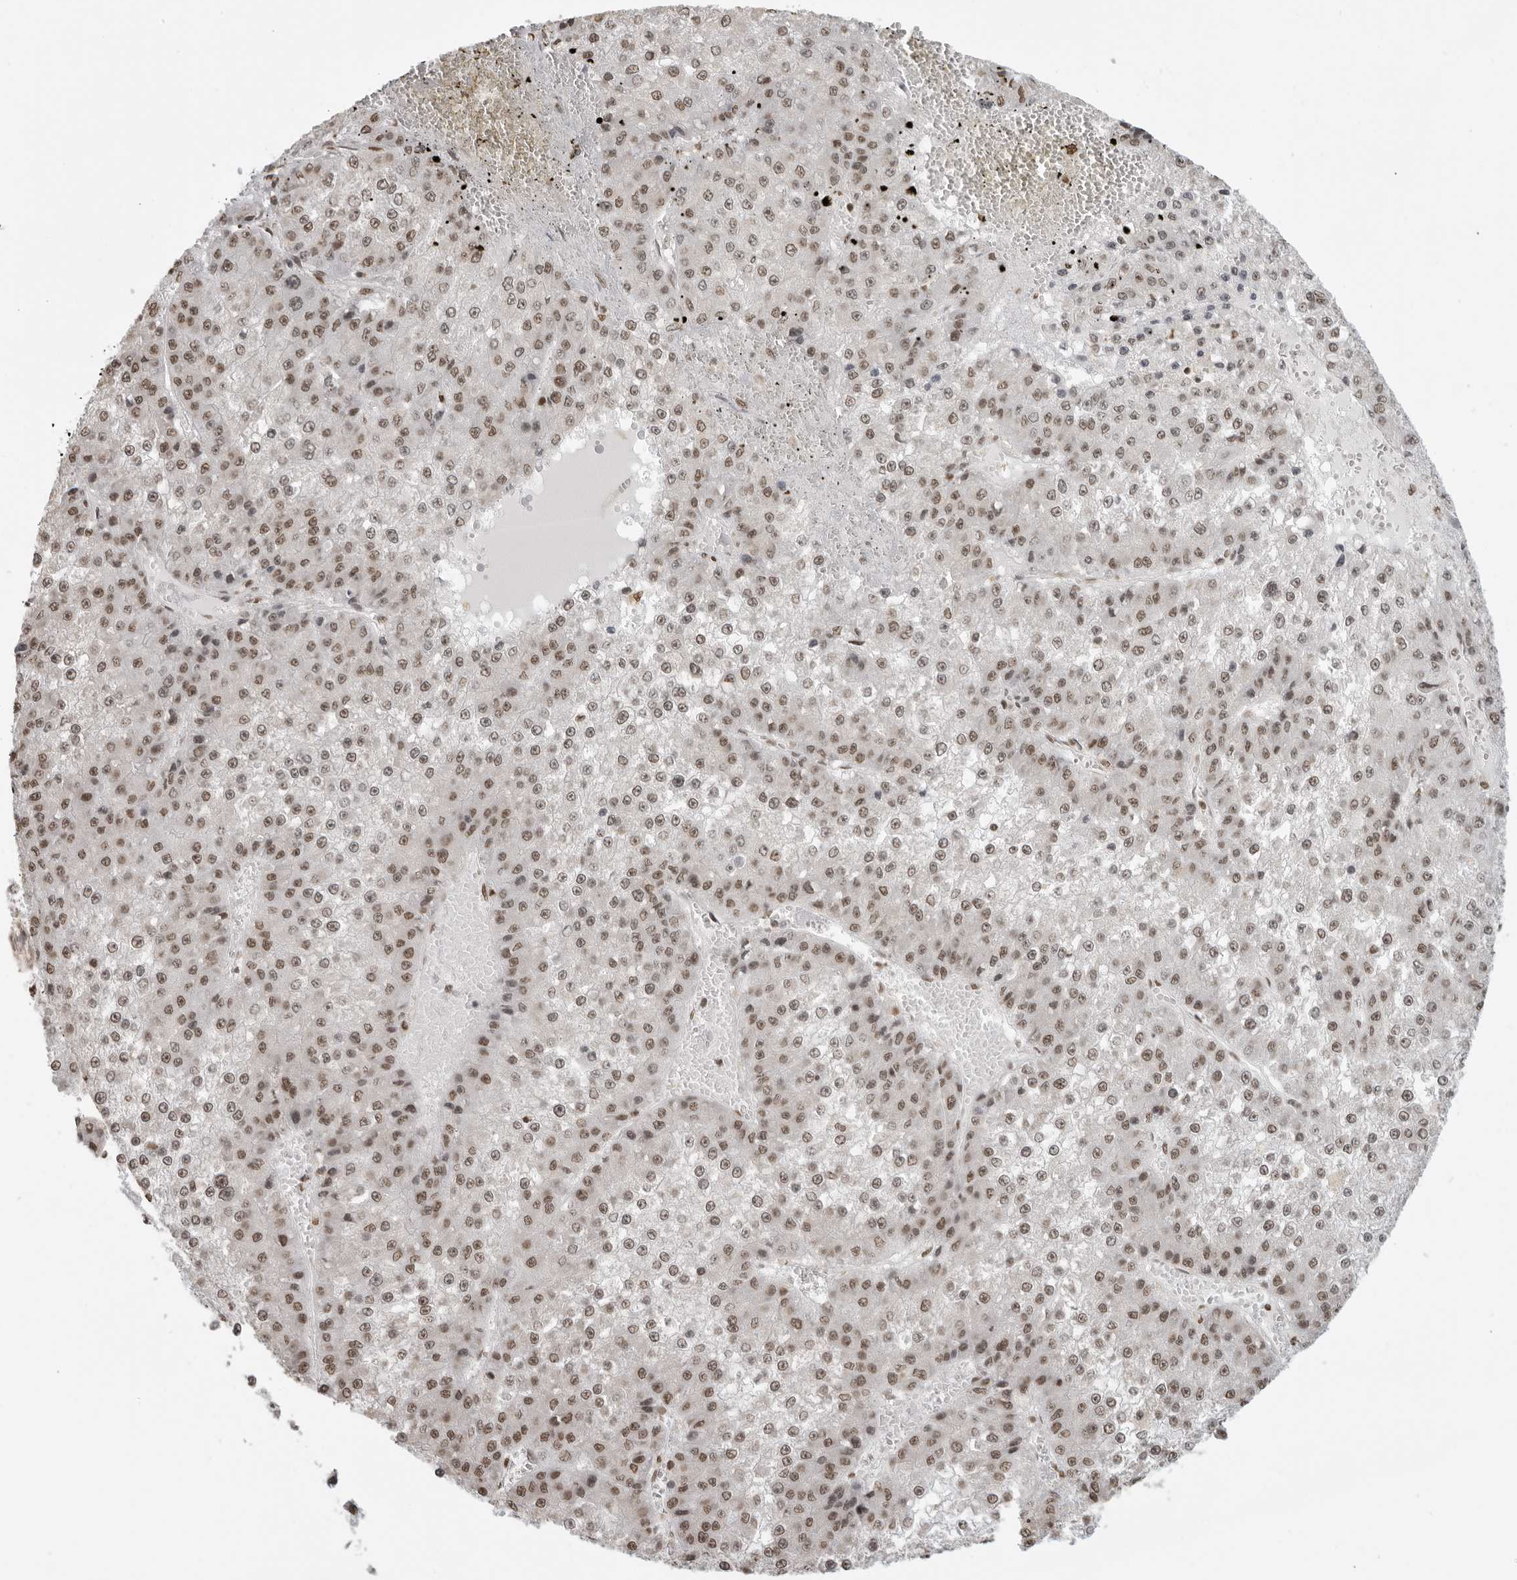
{"staining": {"intensity": "moderate", "quantity": ">75%", "location": "nuclear"}, "tissue": "liver cancer", "cell_type": "Tumor cells", "image_type": "cancer", "snomed": [{"axis": "morphology", "description": "Carcinoma, Hepatocellular, NOS"}, {"axis": "topography", "description": "Liver"}], "caption": "A brown stain highlights moderate nuclear staining of a protein in human liver hepatocellular carcinoma tumor cells. The protein is shown in brown color, while the nuclei are stained blue.", "gene": "RPA2", "patient": {"sex": "female", "age": 73}}